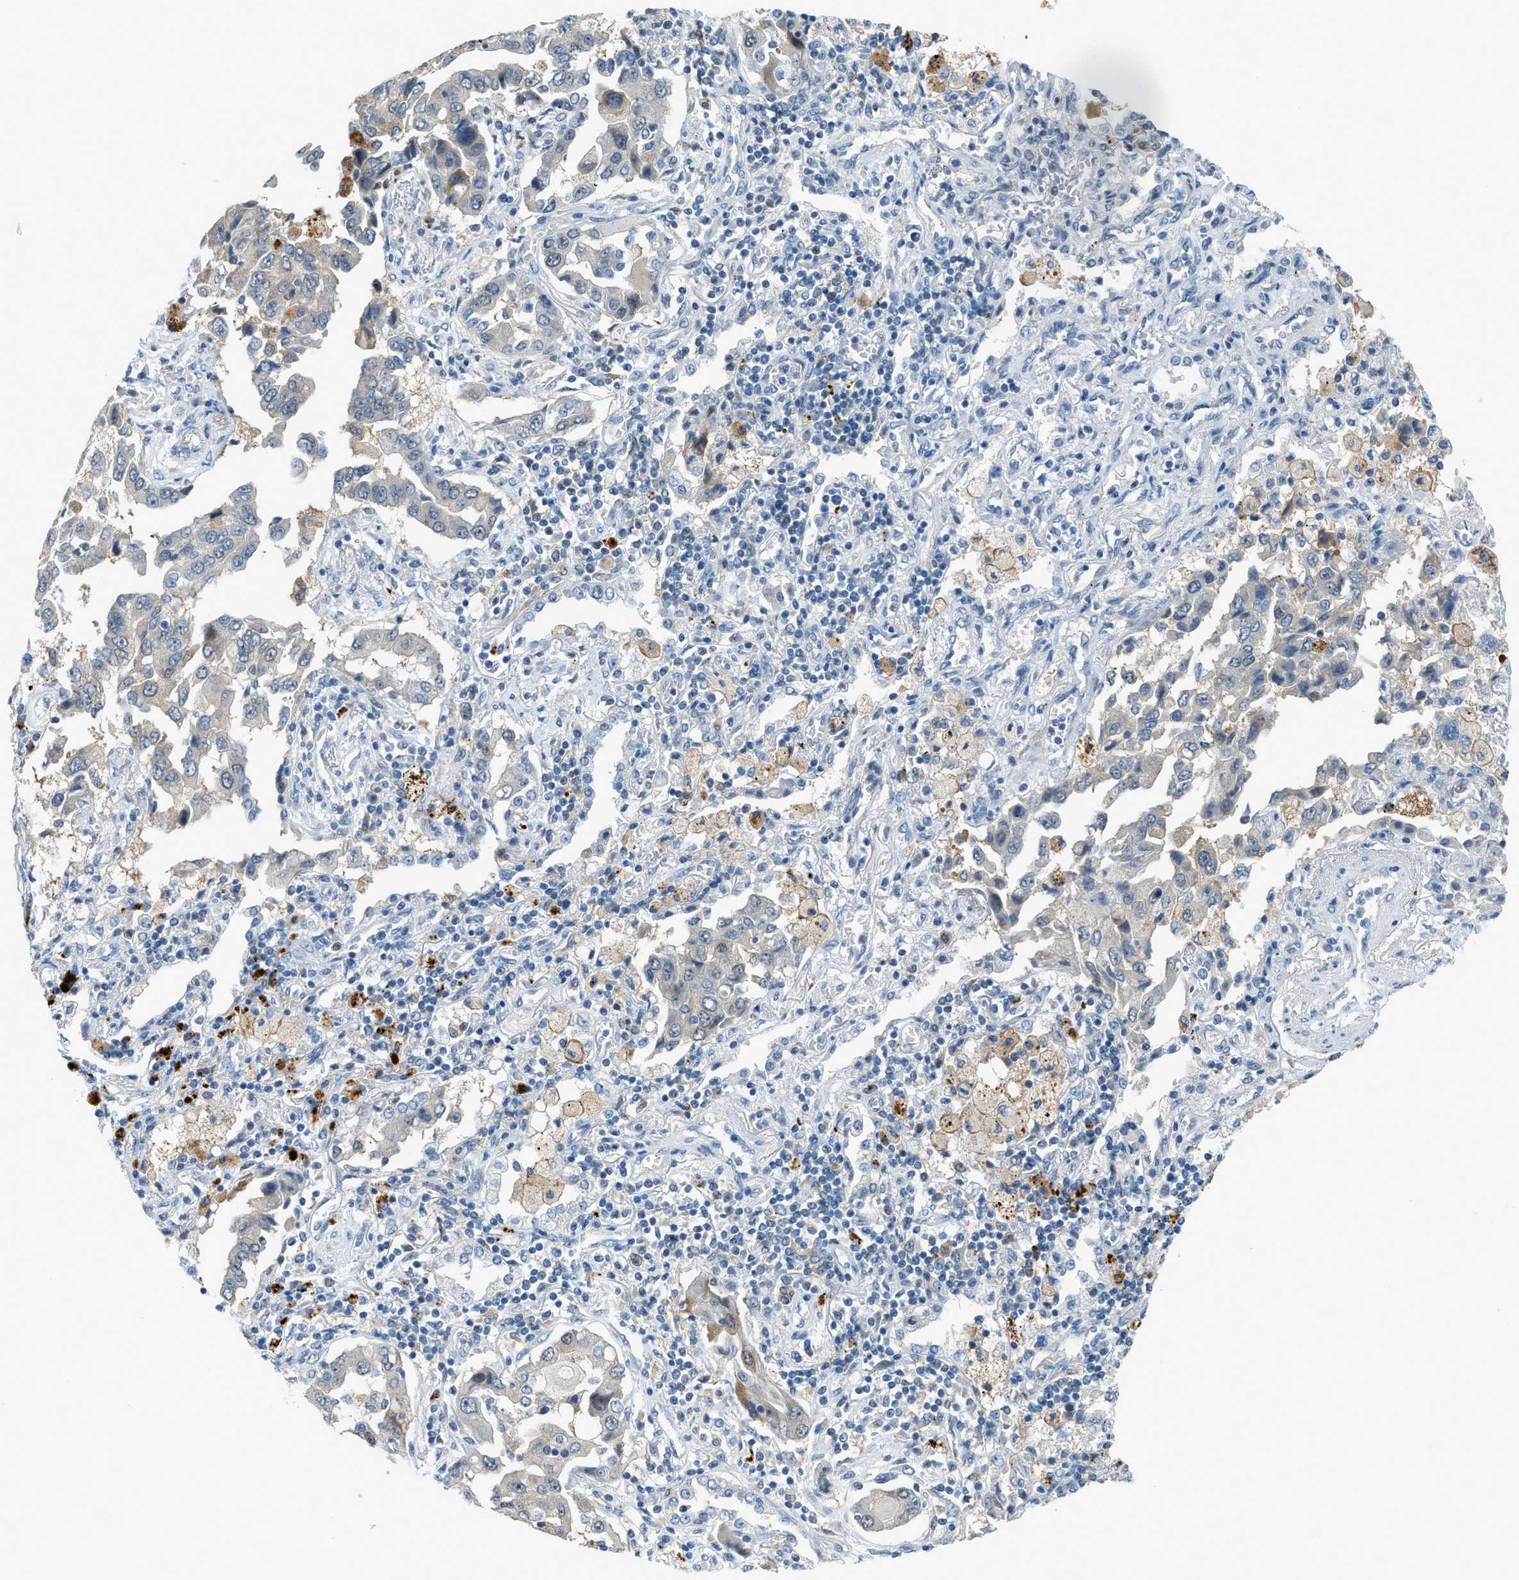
{"staining": {"intensity": "negative", "quantity": "none", "location": "none"}, "tissue": "lung cancer", "cell_type": "Tumor cells", "image_type": "cancer", "snomed": [{"axis": "morphology", "description": "Adenocarcinoma, NOS"}, {"axis": "topography", "description": "Lung"}], "caption": "Immunohistochemistry (IHC) image of neoplastic tissue: lung cancer stained with DAB shows no significant protein positivity in tumor cells.", "gene": "NME8", "patient": {"sex": "female", "age": 65}}